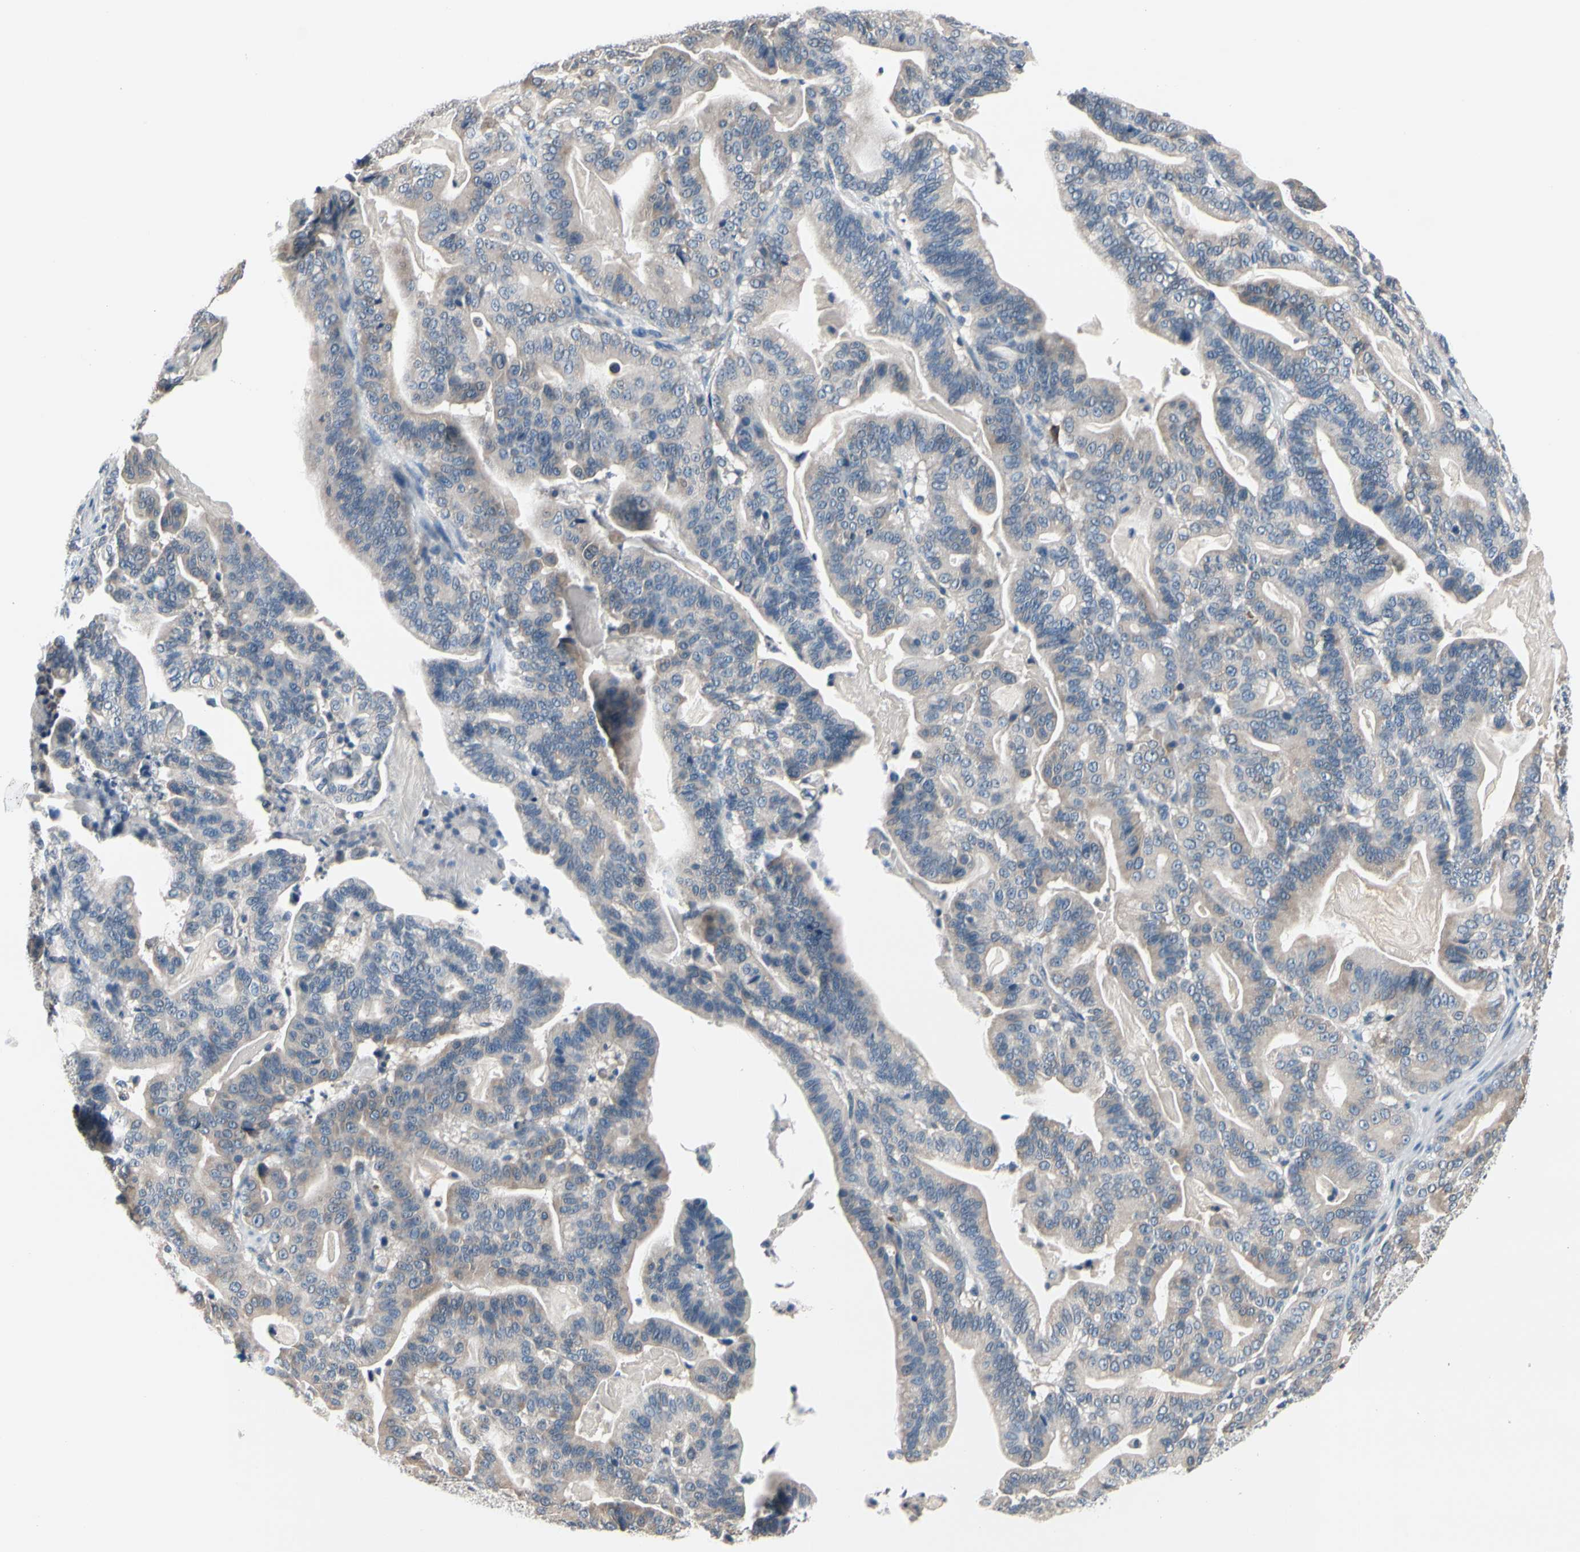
{"staining": {"intensity": "weak", "quantity": "25%-75%", "location": "cytoplasmic/membranous"}, "tissue": "pancreatic cancer", "cell_type": "Tumor cells", "image_type": "cancer", "snomed": [{"axis": "morphology", "description": "Adenocarcinoma, NOS"}, {"axis": "topography", "description": "Pancreas"}], "caption": "IHC photomicrograph of human pancreatic cancer stained for a protein (brown), which displays low levels of weak cytoplasmic/membranous expression in about 25%-75% of tumor cells.", "gene": "SELENOK", "patient": {"sex": "male", "age": 63}}